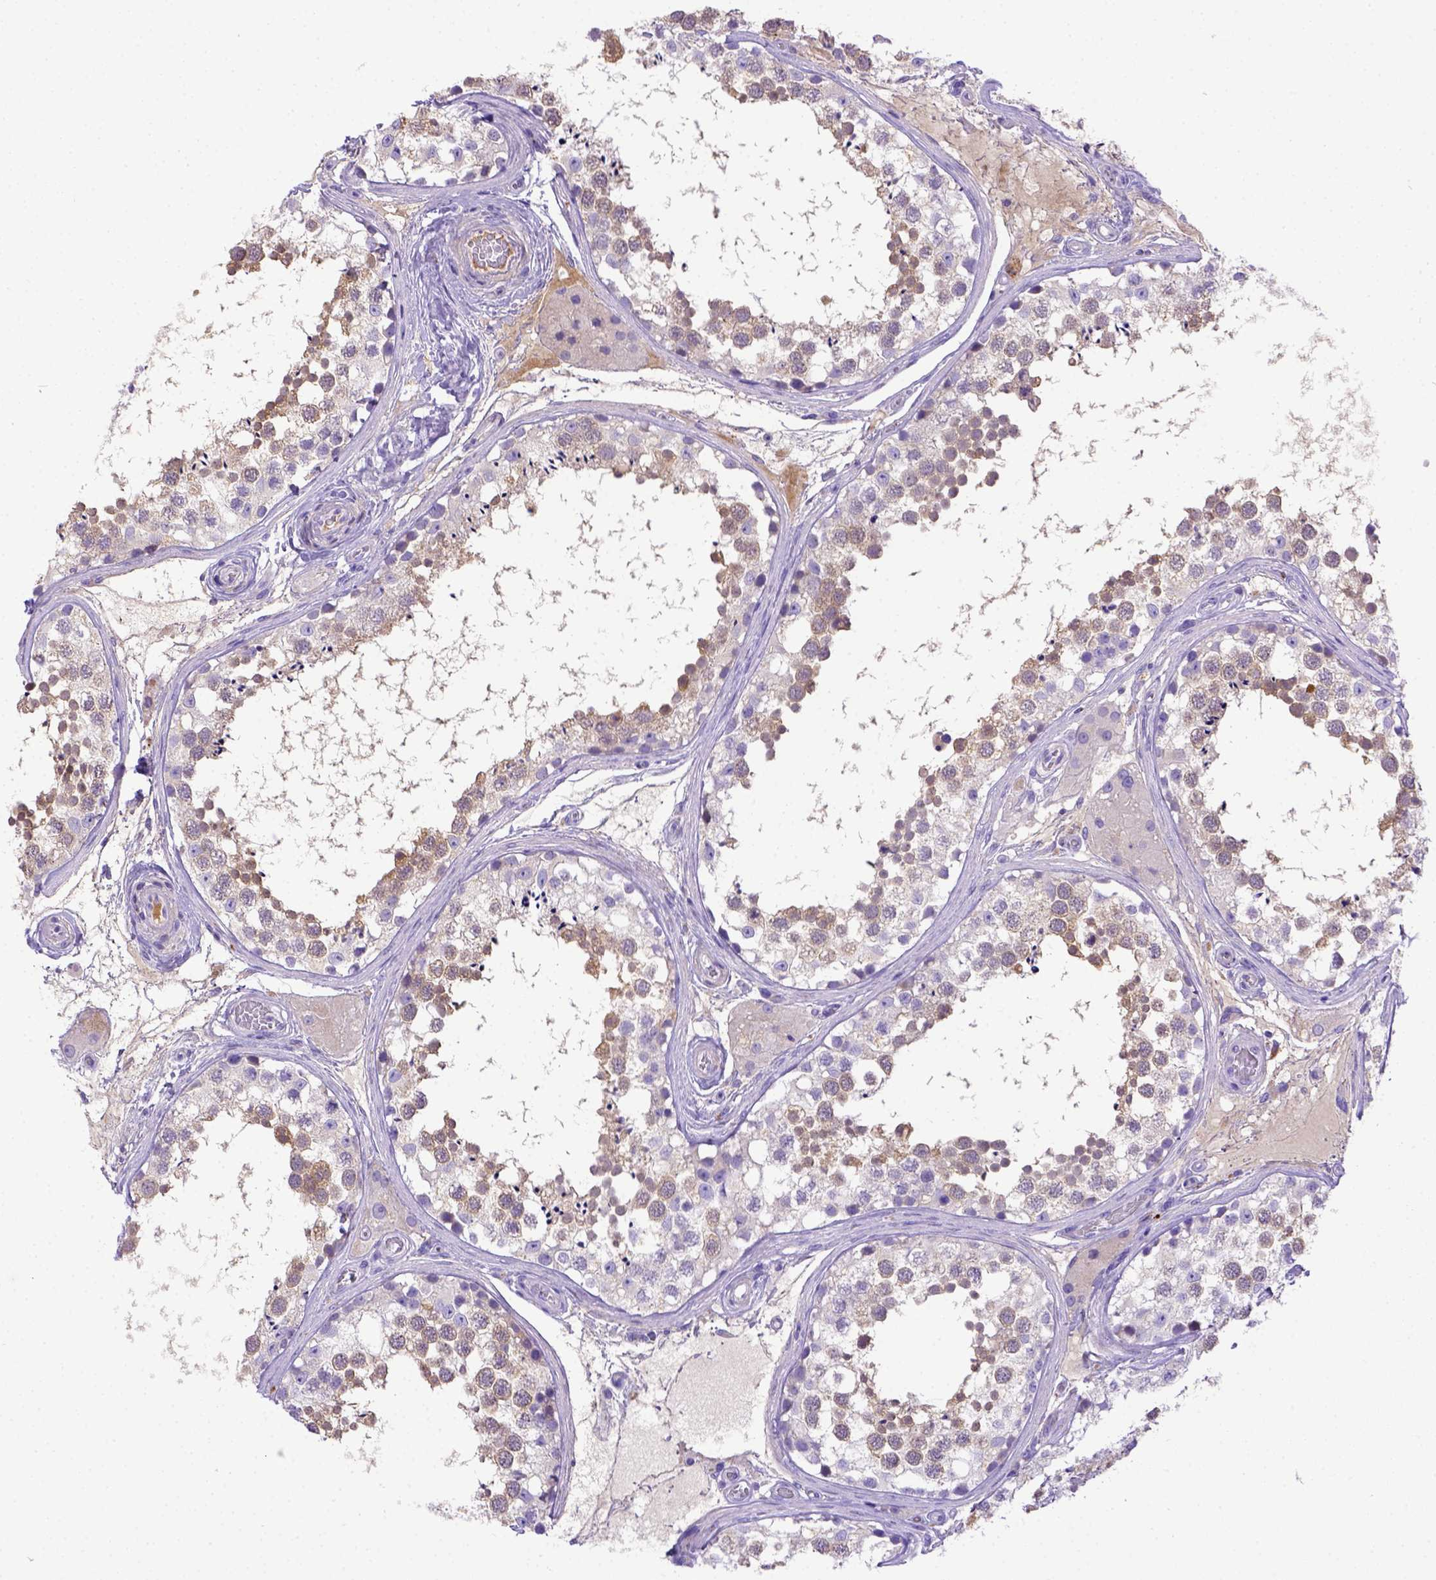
{"staining": {"intensity": "weak", "quantity": "25%-75%", "location": "cytoplasmic/membranous"}, "tissue": "testis", "cell_type": "Cells in seminiferous ducts", "image_type": "normal", "snomed": [{"axis": "morphology", "description": "Normal tissue, NOS"}, {"axis": "morphology", "description": "Seminoma, NOS"}, {"axis": "topography", "description": "Testis"}], "caption": "Immunohistochemistry staining of normal testis, which demonstrates low levels of weak cytoplasmic/membranous expression in approximately 25%-75% of cells in seminiferous ducts indicating weak cytoplasmic/membranous protein positivity. The staining was performed using DAB (brown) for protein detection and nuclei were counterstained in hematoxylin (blue).", "gene": "CFAP300", "patient": {"sex": "male", "age": 65}}